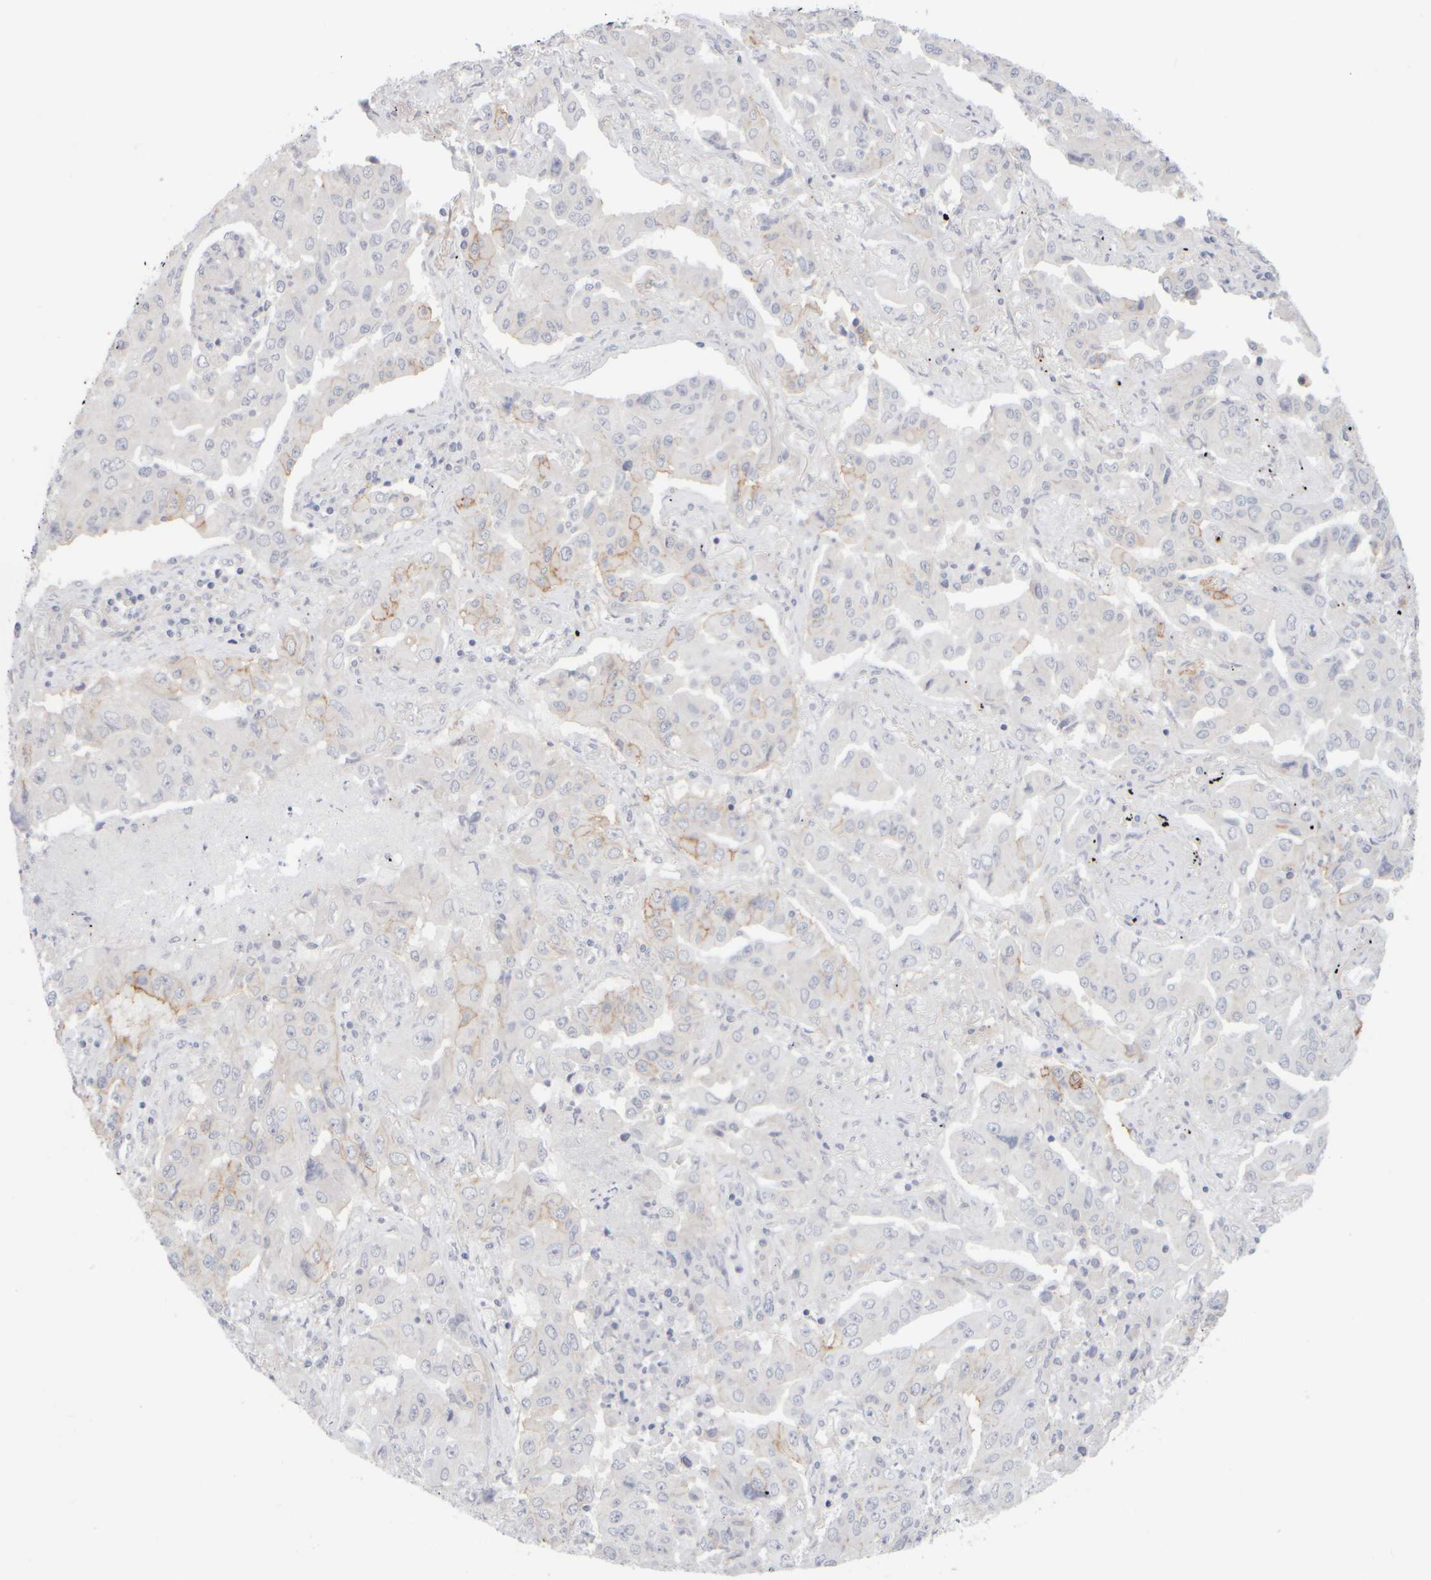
{"staining": {"intensity": "weak", "quantity": "<25%", "location": "cytoplasmic/membranous"}, "tissue": "lung cancer", "cell_type": "Tumor cells", "image_type": "cancer", "snomed": [{"axis": "morphology", "description": "Adenocarcinoma, NOS"}, {"axis": "topography", "description": "Lung"}], "caption": "This micrograph is of lung adenocarcinoma stained with IHC to label a protein in brown with the nuclei are counter-stained blue. There is no positivity in tumor cells. Nuclei are stained in blue.", "gene": "GOPC", "patient": {"sex": "female", "age": 65}}